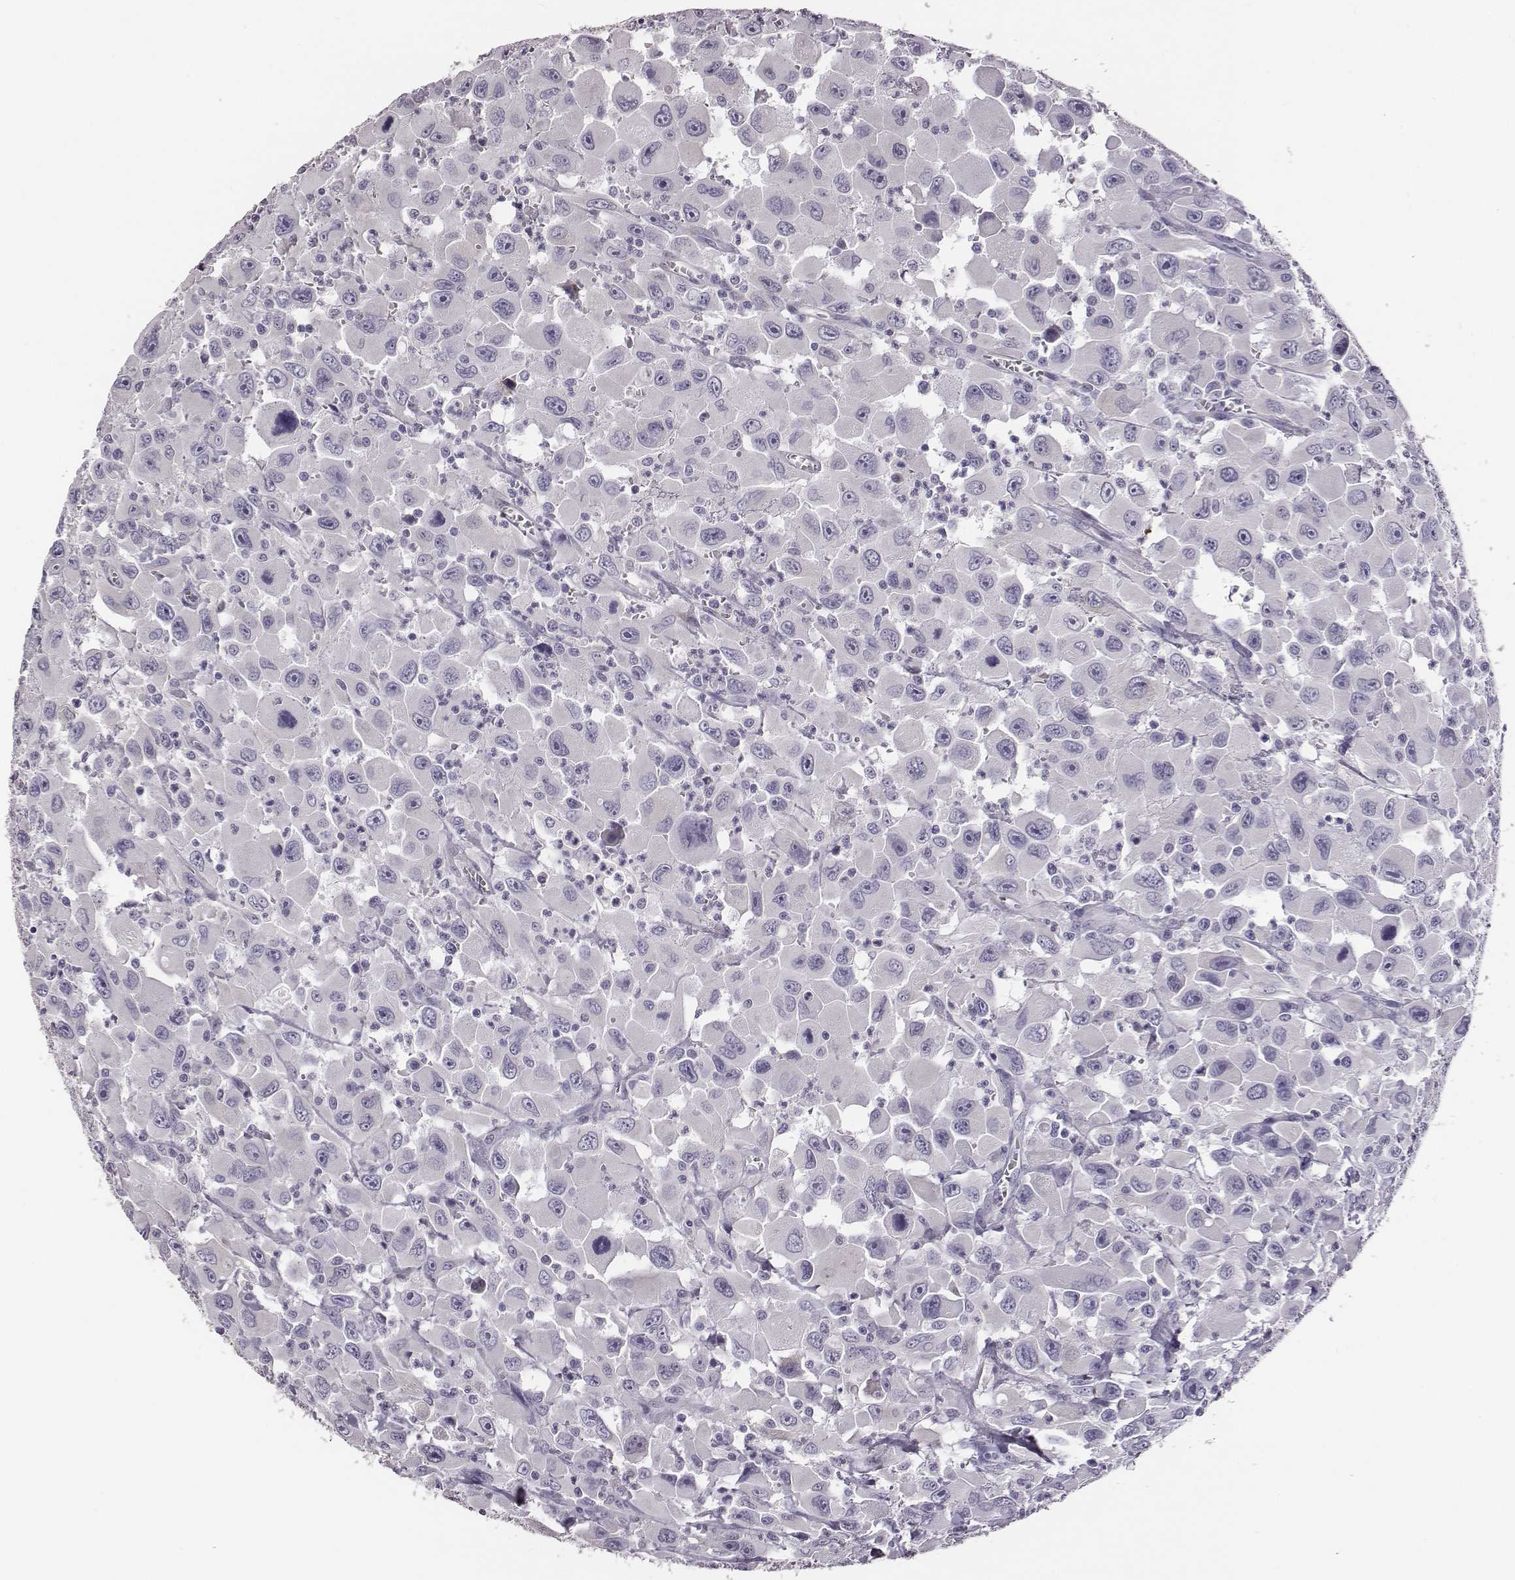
{"staining": {"intensity": "negative", "quantity": "none", "location": "none"}, "tissue": "head and neck cancer", "cell_type": "Tumor cells", "image_type": "cancer", "snomed": [{"axis": "morphology", "description": "Squamous cell carcinoma, NOS"}, {"axis": "morphology", "description": "Squamous cell carcinoma, metastatic, NOS"}, {"axis": "topography", "description": "Oral tissue"}, {"axis": "topography", "description": "Head-Neck"}], "caption": "Tumor cells show no significant protein staining in head and neck cancer. (DAB (3,3'-diaminobenzidine) IHC with hematoxylin counter stain).", "gene": "GUCA1A", "patient": {"sex": "female", "age": 85}}